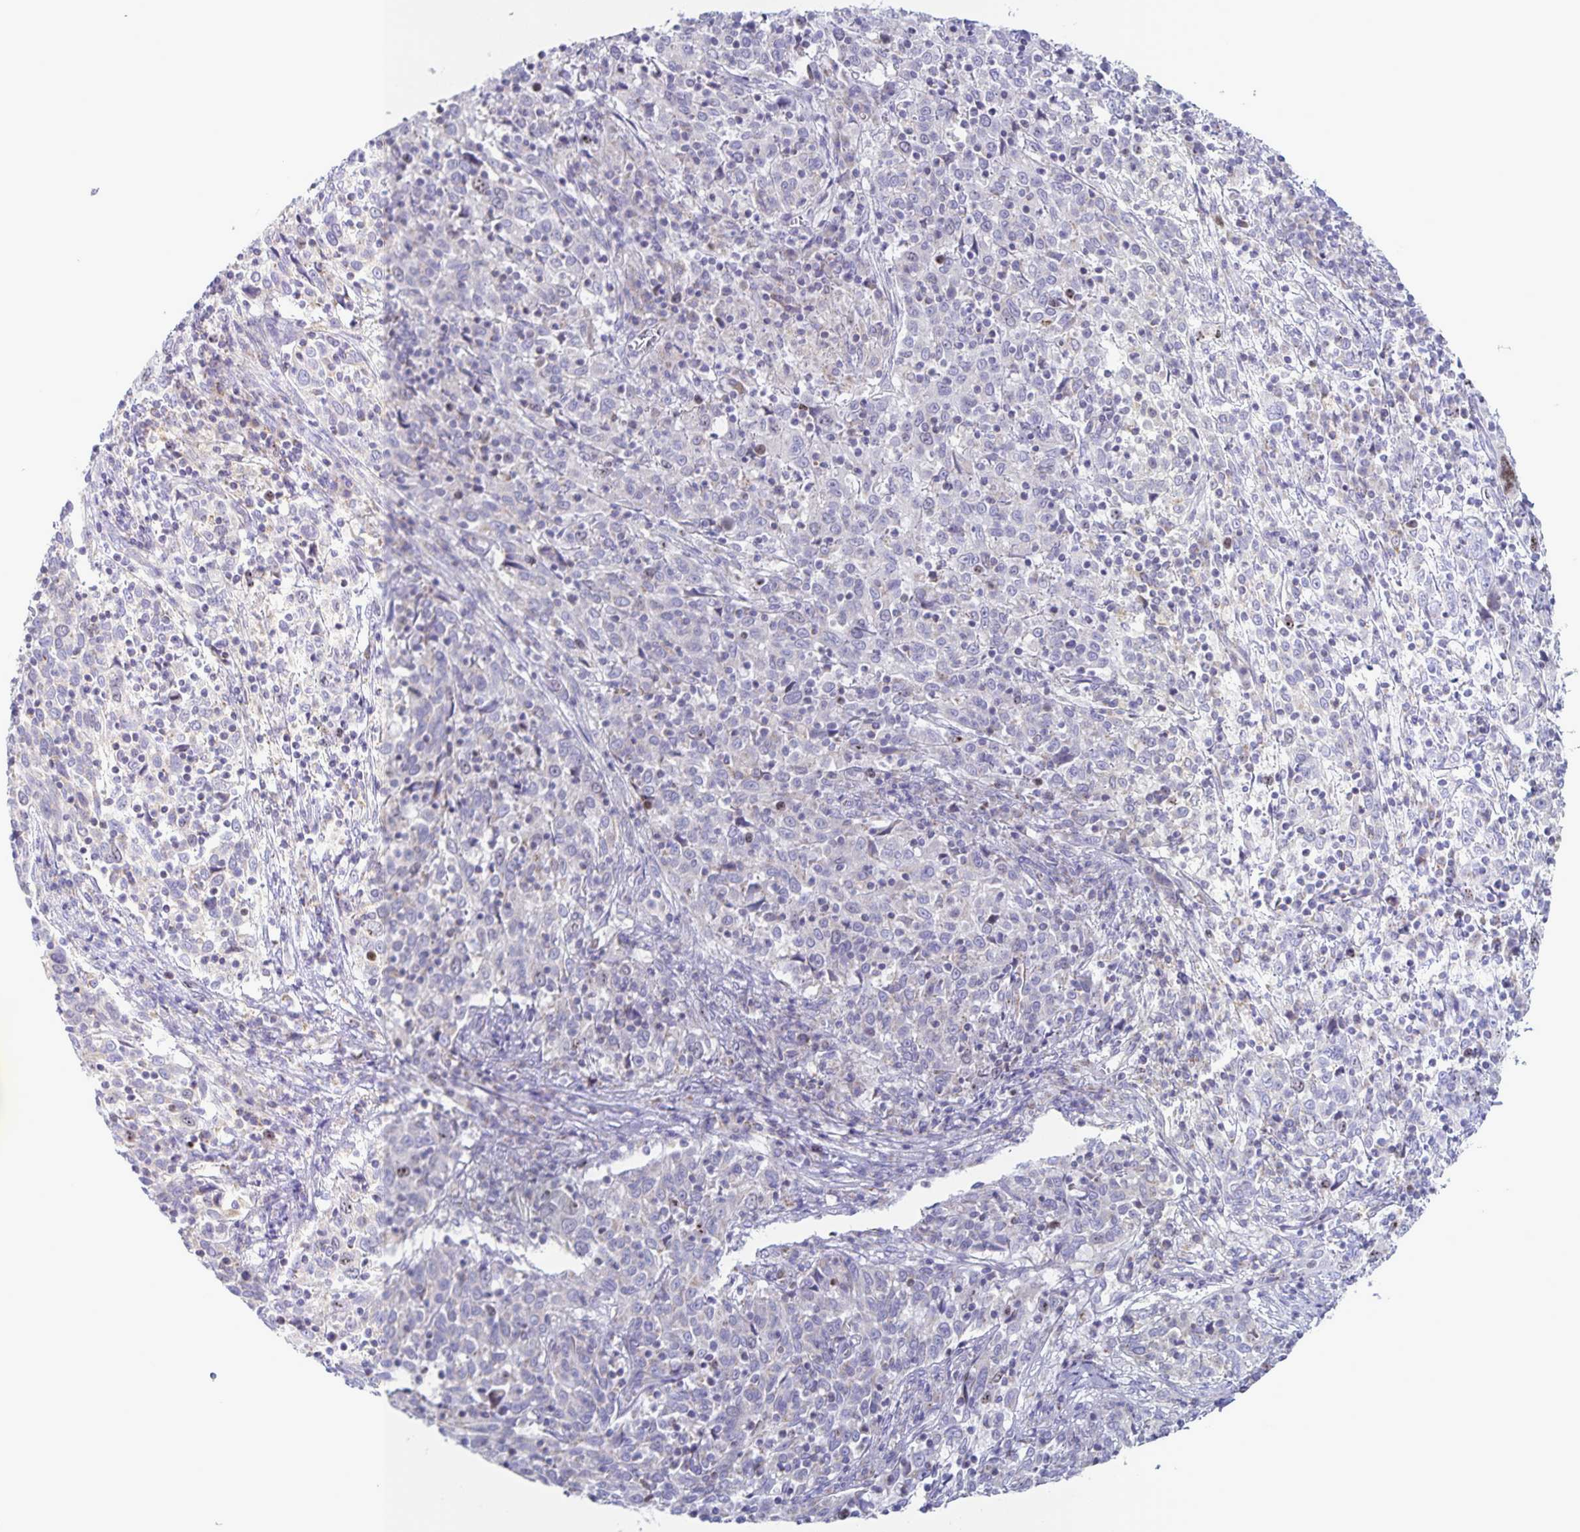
{"staining": {"intensity": "negative", "quantity": "none", "location": "none"}, "tissue": "cervical cancer", "cell_type": "Tumor cells", "image_type": "cancer", "snomed": [{"axis": "morphology", "description": "Squamous cell carcinoma, NOS"}, {"axis": "topography", "description": "Cervix"}], "caption": "Image shows no significant protein expression in tumor cells of cervical cancer (squamous cell carcinoma).", "gene": "CENPH", "patient": {"sex": "female", "age": 46}}